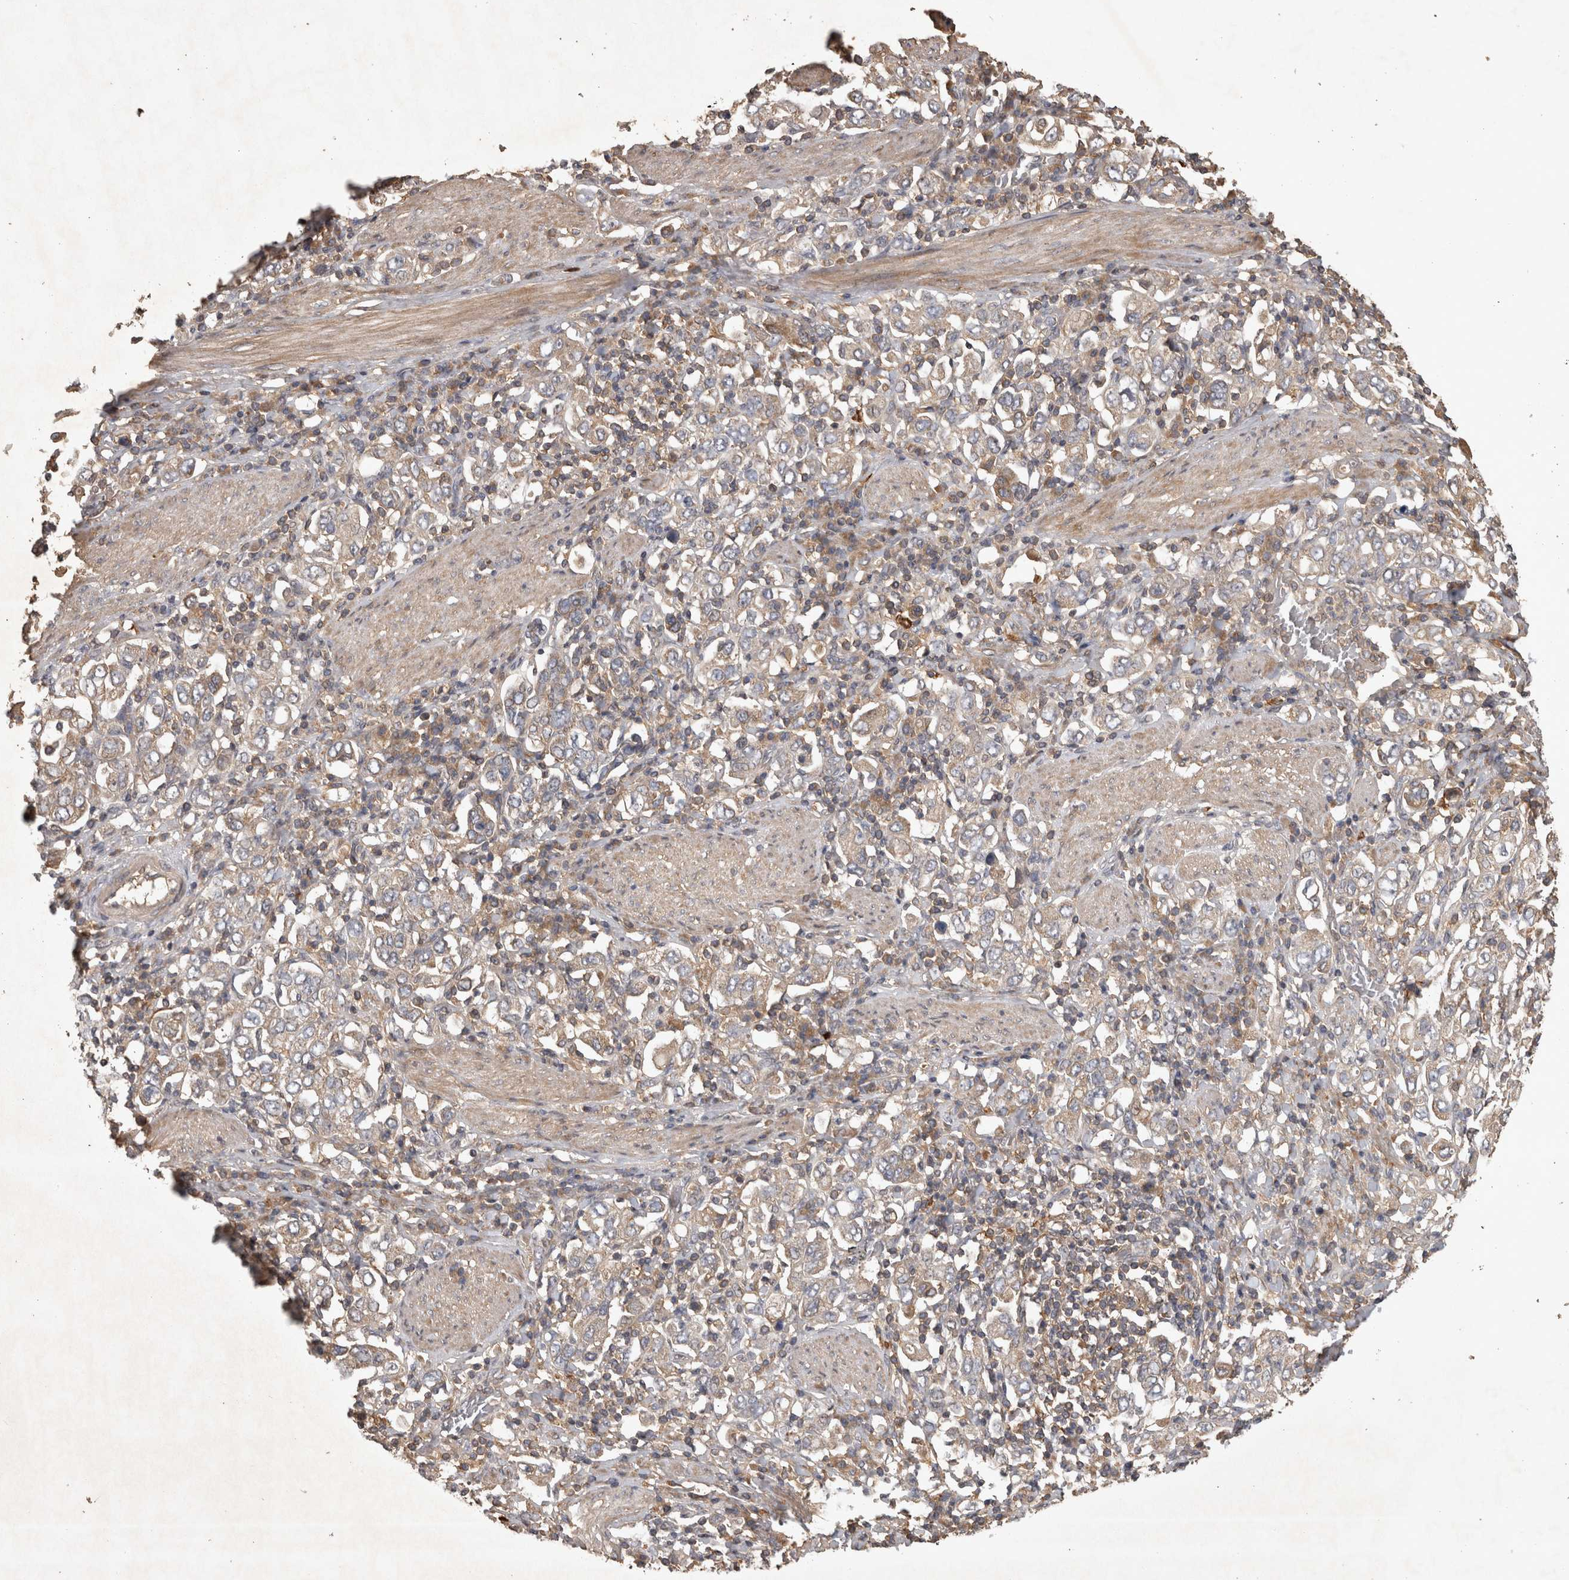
{"staining": {"intensity": "weak", "quantity": "25%-75%", "location": "cytoplasmic/membranous"}, "tissue": "stomach cancer", "cell_type": "Tumor cells", "image_type": "cancer", "snomed": [{"axis": "morphology", "description": "Adenocarcinoma, NOS"}, {"axis": "topography", "description": "Stomach, upper"}], "caption": "A low amount of weak cytoplasmic/membranous staining is appreciated in approximately 25%-75% of tumor cells in stomach cancer (adenocarcinoma) tissue.", "gene": "TRMT61B", "patient": {"sex": "male", "age": 62}}